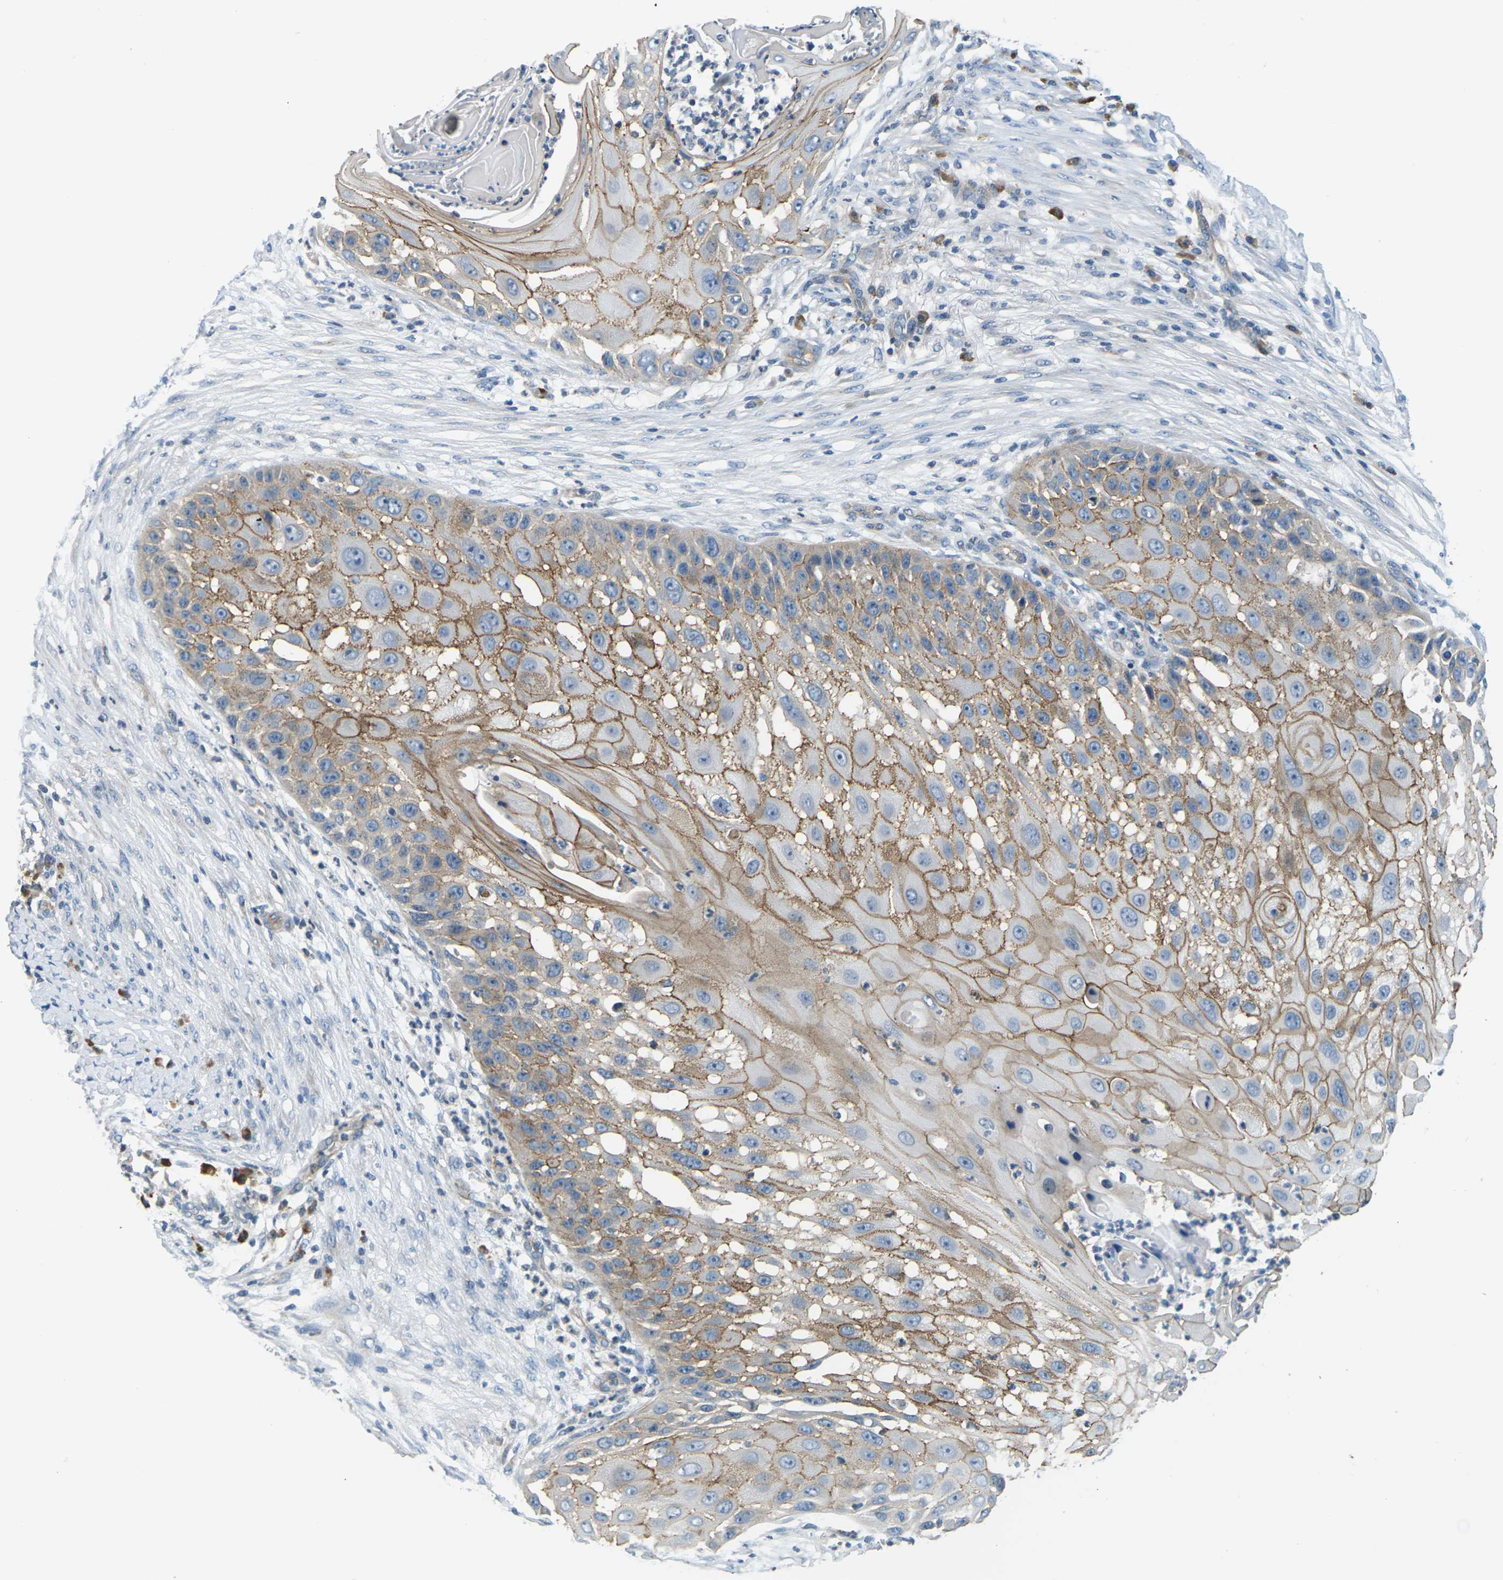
{"staining": {"intensity": "moderate", "quantity": ">75%", "location": "cytoplasmic/membranous"}, "tissue": "skin cancer", "cell_type": "Tumor cells", "image_type": "cancer", "snomed": [{"axis": "morphology", "description": "Squamous cell carcinoma, NOS"}, {"axis": "topography", "description": "Skin"}], "caption": "Human skin cancer (squamous cell carcinoma) stained with a protein marker reveals moderate staining in tumor cells.", "gene": "SLC13A3", "patient": {"sex": "female", "age": 44}}